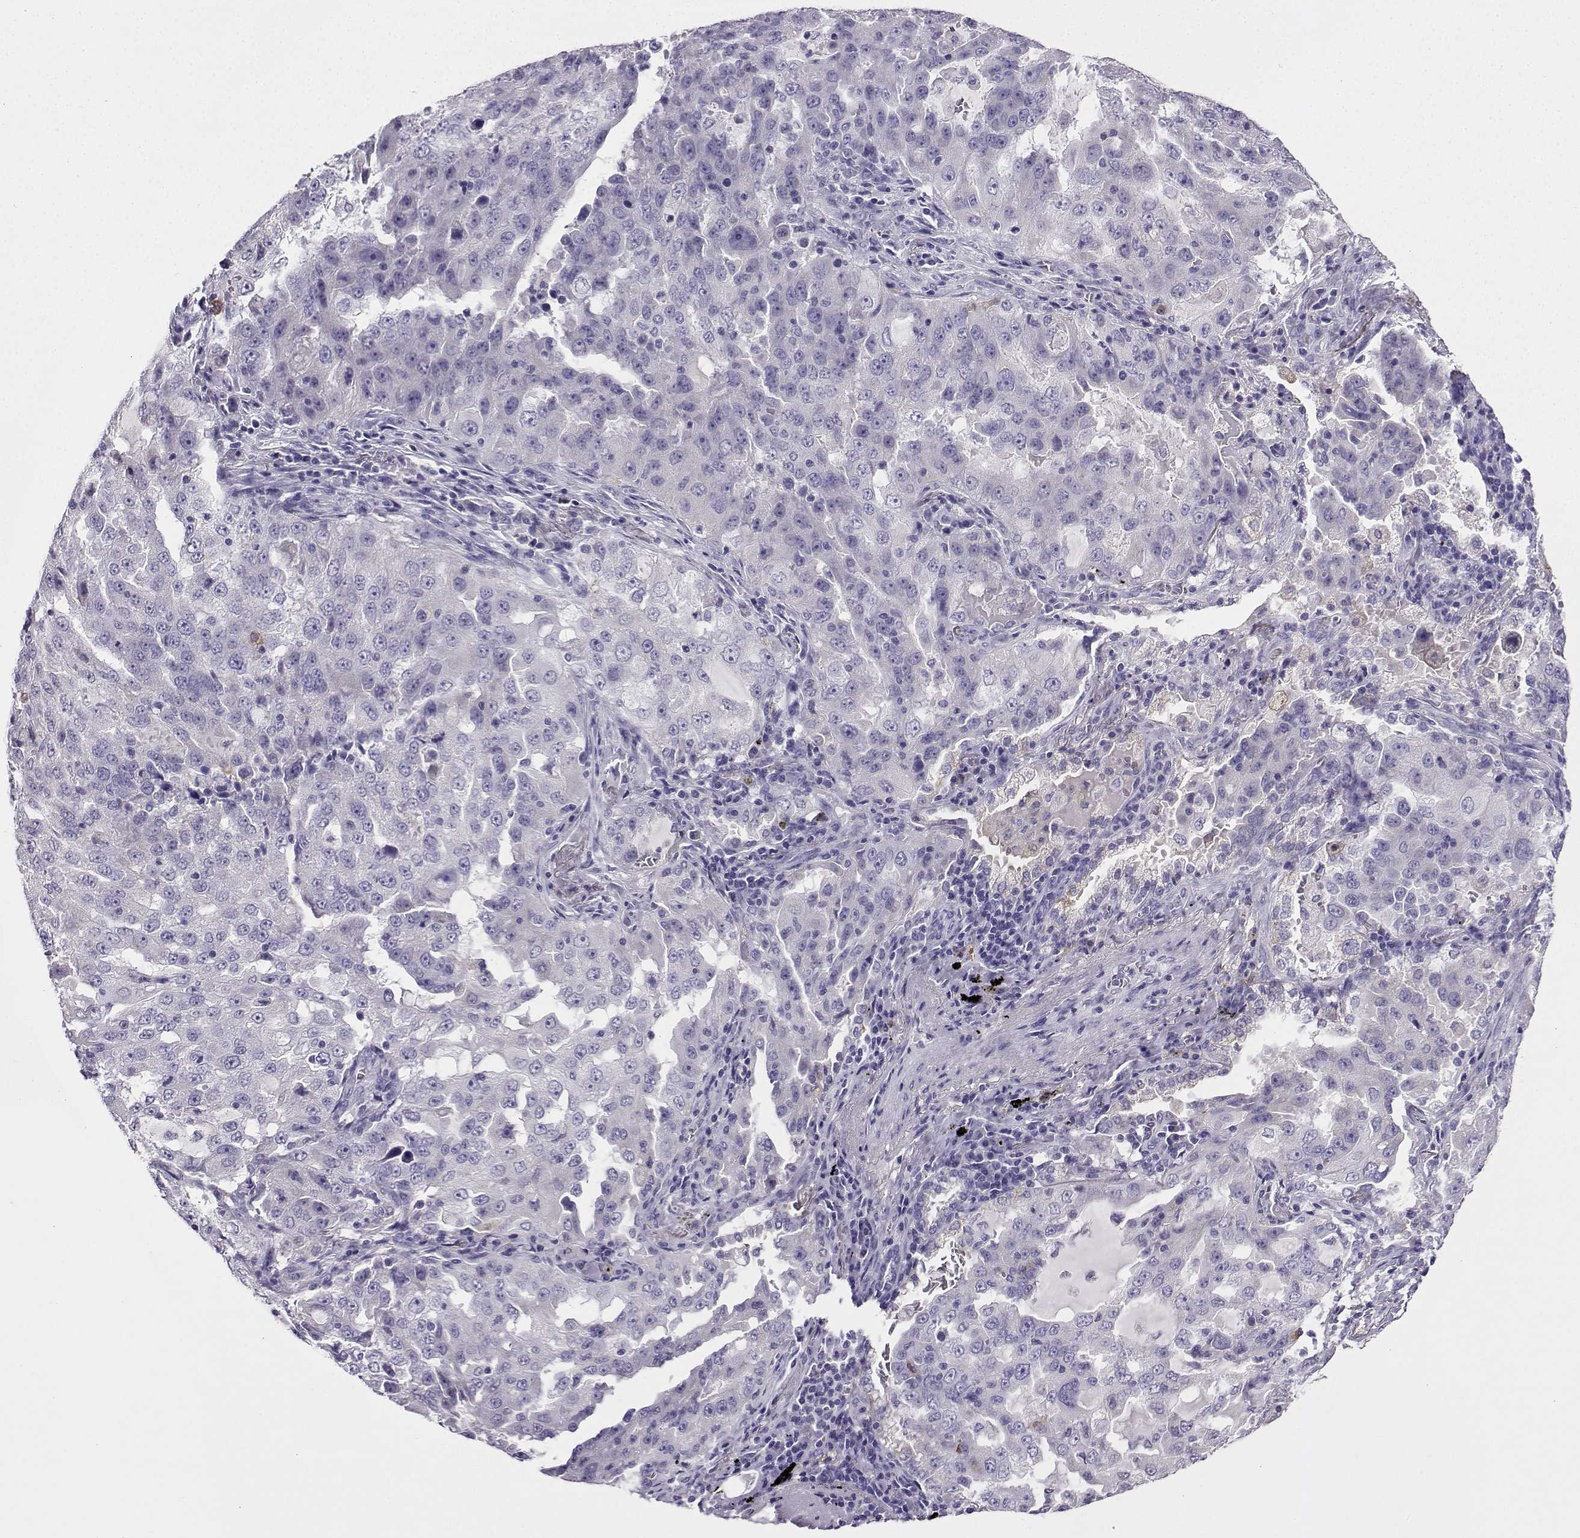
{"staining": {"intensity": "negative", "quantity": "none", "location": "none"}, "tissue": "lung cancer", "cell_type": "Tumor cells", "image_type": "cancer", "snomed": [{"axis": "morphology", "description": "Adenocarcinoma, NOS"}, {"axis": "topography", "description": "Lung"}], "caption": "The photomicrograph displays no staining of tumor cells in adenocarcinoma (lung).", "gene": "LINGO1", "patient": {"sex": "female", "age": 61}}